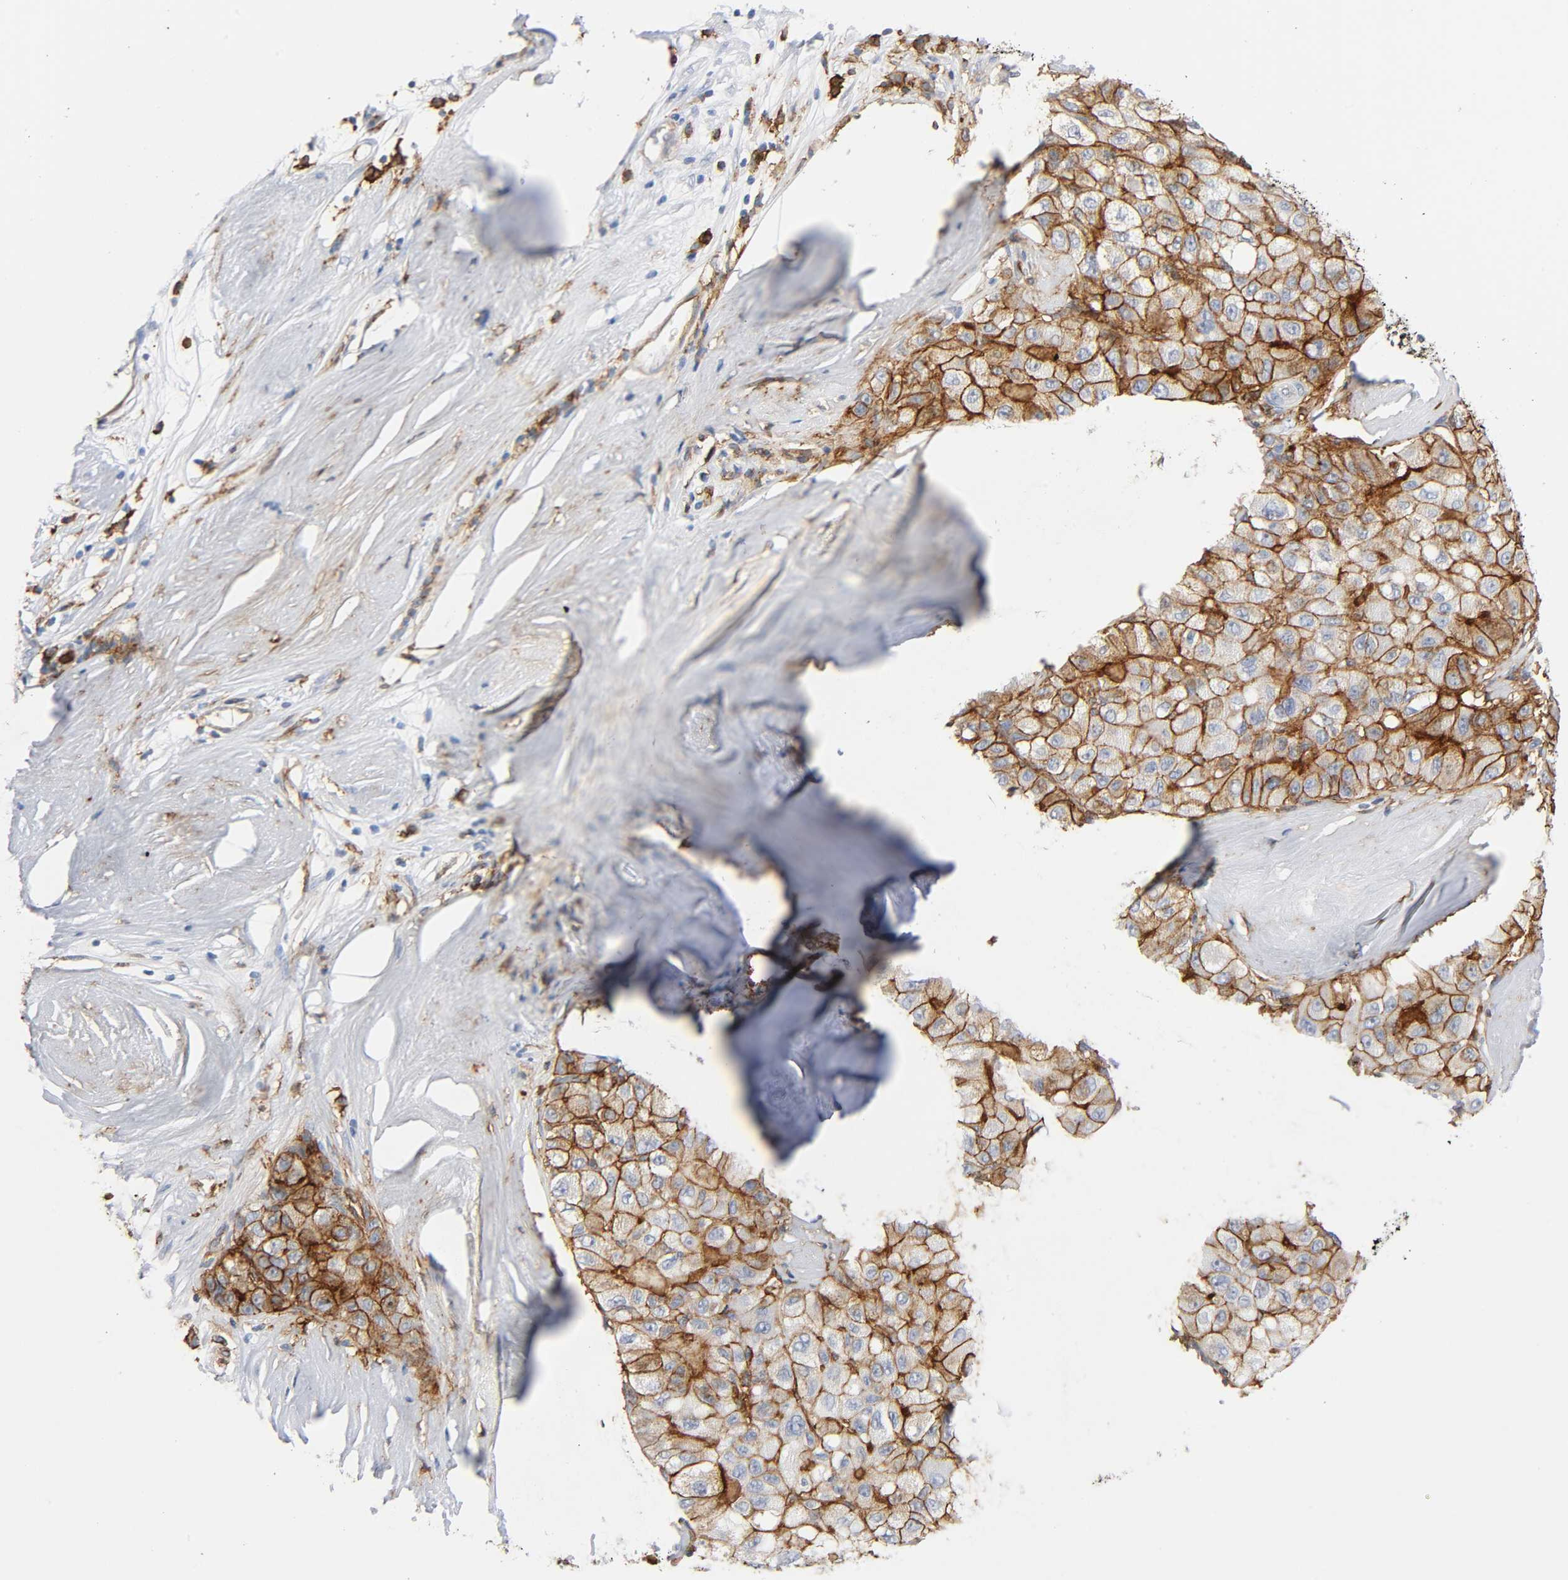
{"staining": {"intensity": "moderate", "quantity": ">75%", "location": "cytoplasmic/membranous"}, "tissue": "liver cancer", "cell_type": "Tumor cells", "image_type": "cancer", "snomed": [{"axis": "morphology", "description": "Carcinoma, Hepatocellular, NOS"}, {"axis": "topography", "description": "Liver"}], "caption": "Protein expression analysis of hepatocellular carcinoma (liver) demonstrates moderate cytoplasmic/membranous expression in about >75% of tumor cells.", "gene": "LYN", "patient": {"sex": "male", "age": 80}}